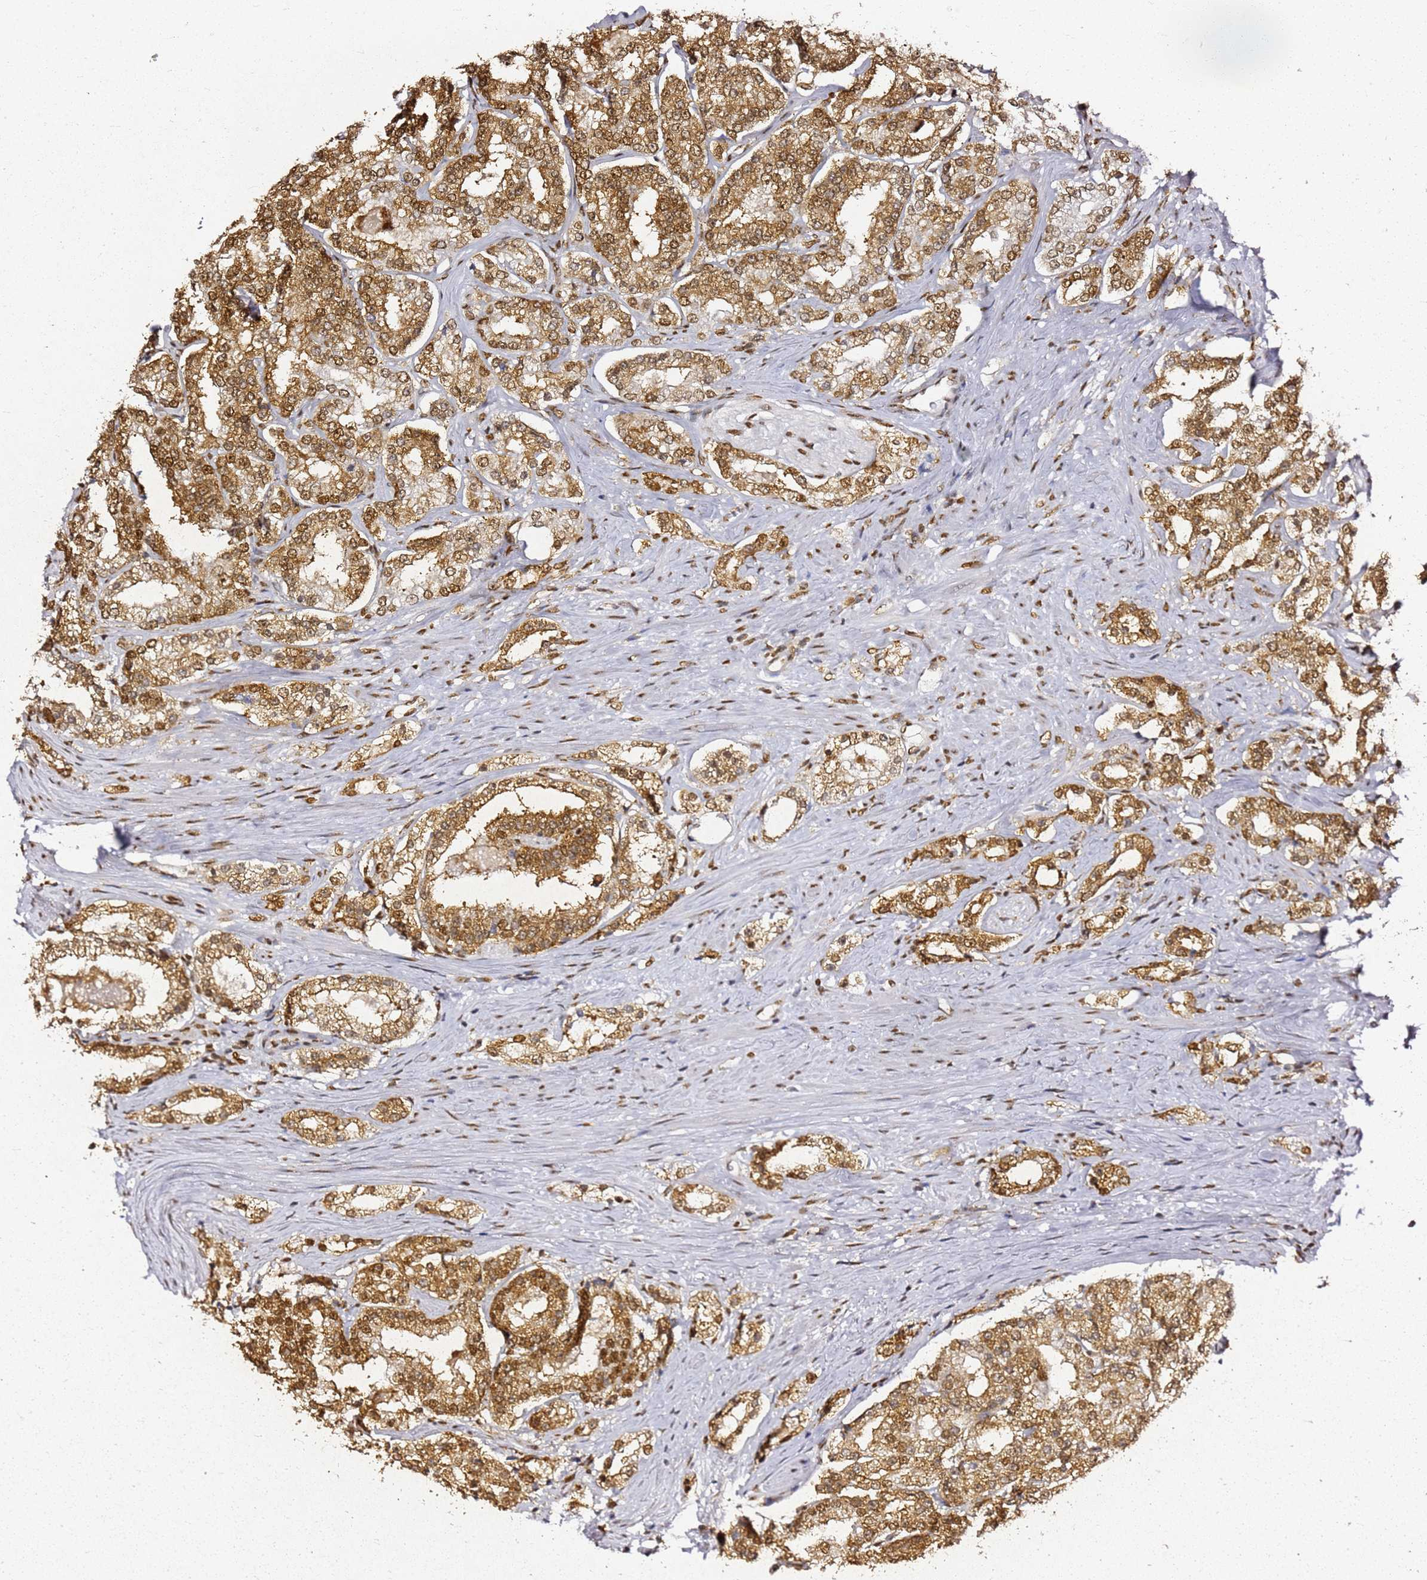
{"staining": {"intensity": "moderate", "quantity": ">75%", "location": "cytoplasmic/membranous,nuclear"}, "tissue": "prostate cancer", "cell_type": "Tumor cells", "image_type": "cancer", "snomed": [{"axis": "morphology", "description": "Normal tissue, NOS"}, {"axis": "morphology", "description": "Adenocarcinoma, High grade"}, {"axis": "topography", "description": "Prostate"}], "caption": "High-grade adenocarcinoma (prostate) was stained to show a protein in brown. There is medium levels of moderate cytoplasmic/membranous and nuclear expression in approximately >75% of tumor cells. (DAB IHC with brightfield microscopy, high magnification).", "gene": "APEX1", "patient": {"sex": "male", "age": 83}}